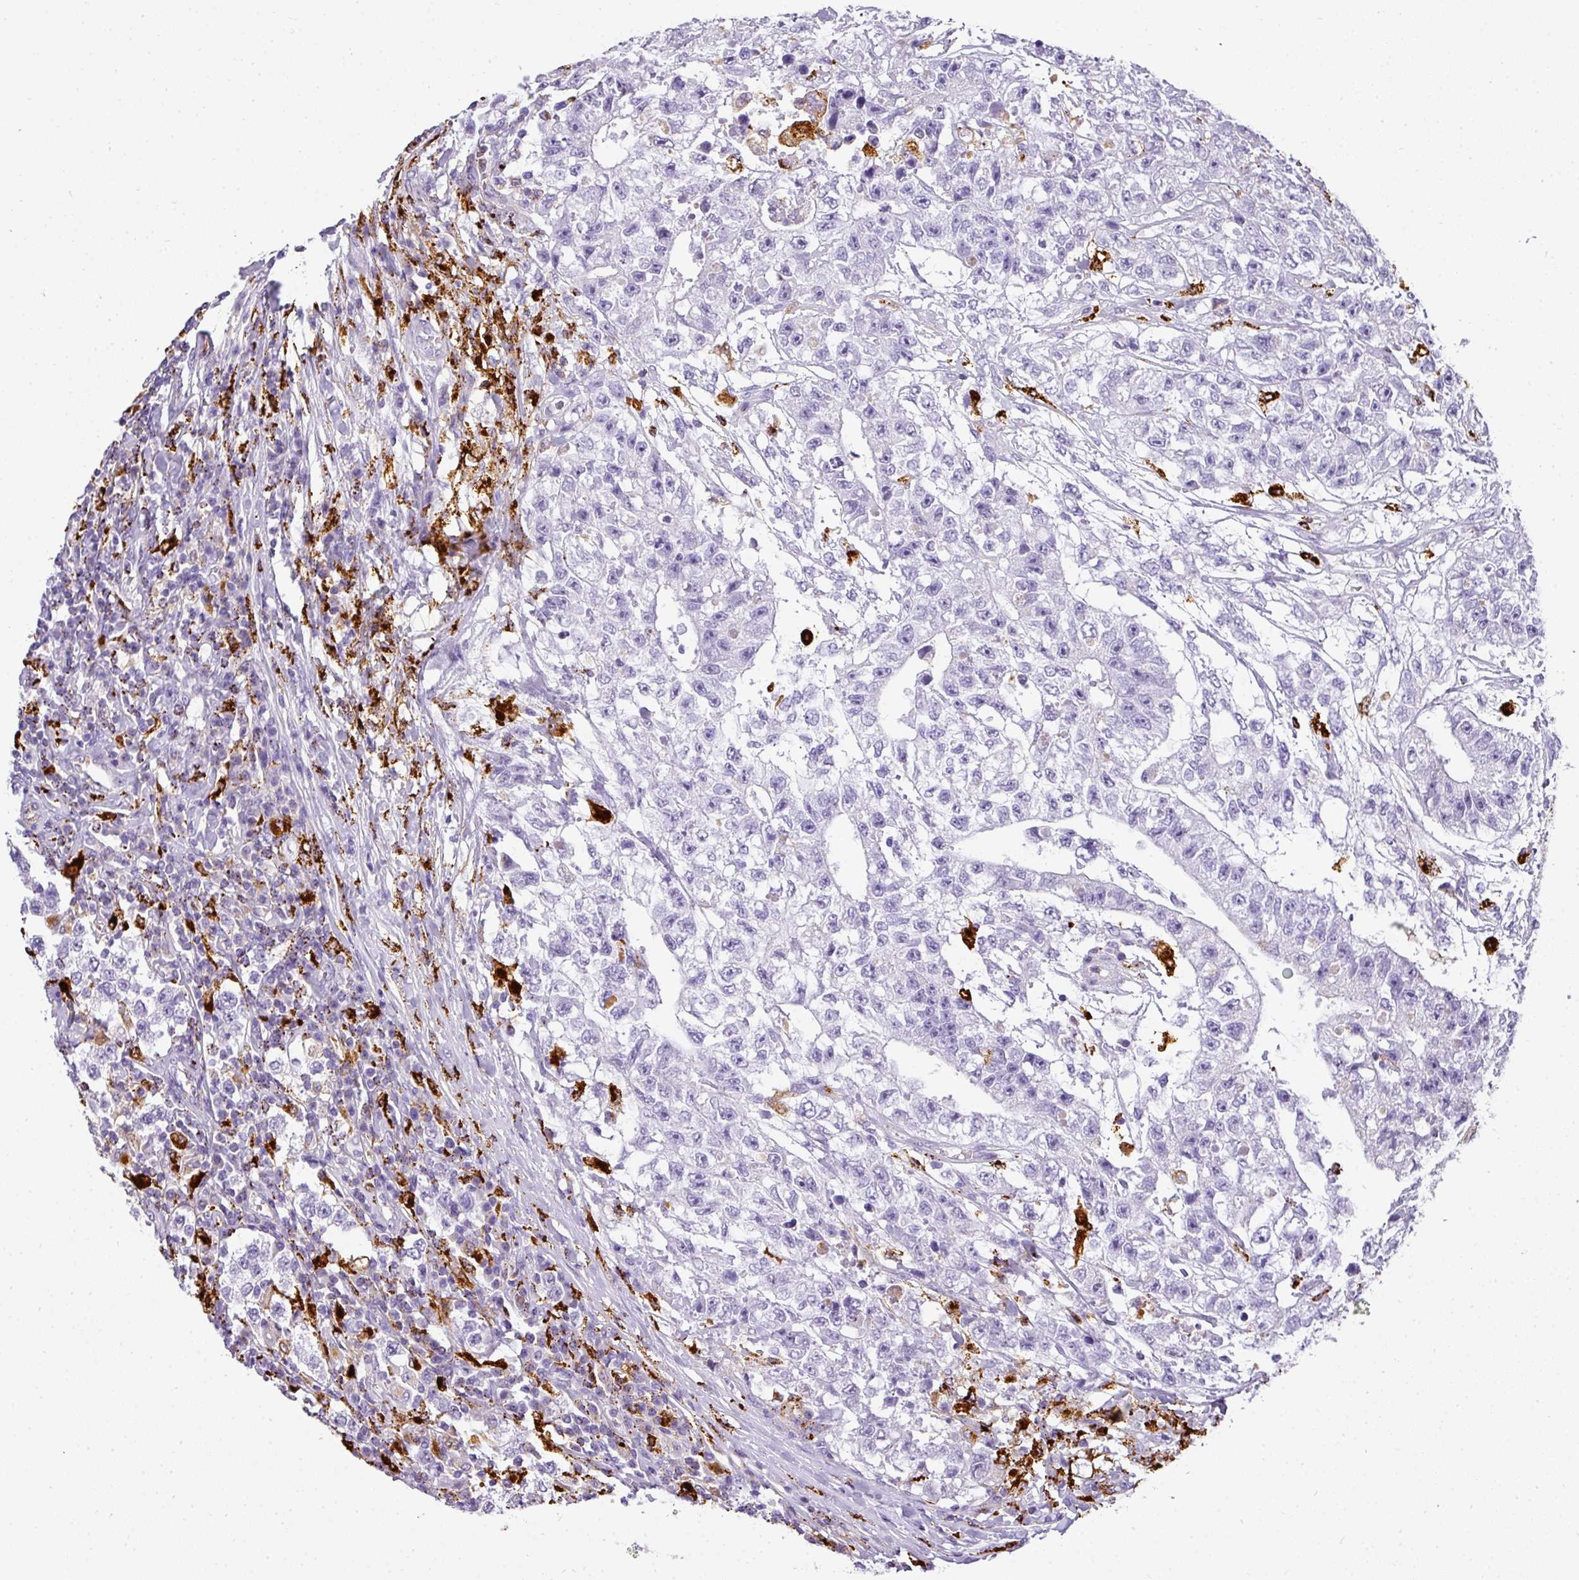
{"staining": {"intensity": "negative", "quantity": "none", "location": "none"}, "tissue": "testis cancer", "cell_type": "Tumor cells", "image_type": "cancer", "snomed": [{"axis": "morphology", "description": "Seminoma, NOS"}, {"axis": "morphology", "description": "Carcinoma, Embryonal, NOS"}, {"axis": "topography", "description": "Testis"}], "caption": "DAB immunohistochemical staining of testis cancer (embryonal carcinoma) exhibits no significant staining in tumor cells.", "gene": "MMACHC", "patient": {"sex": "male", "age": 41}}